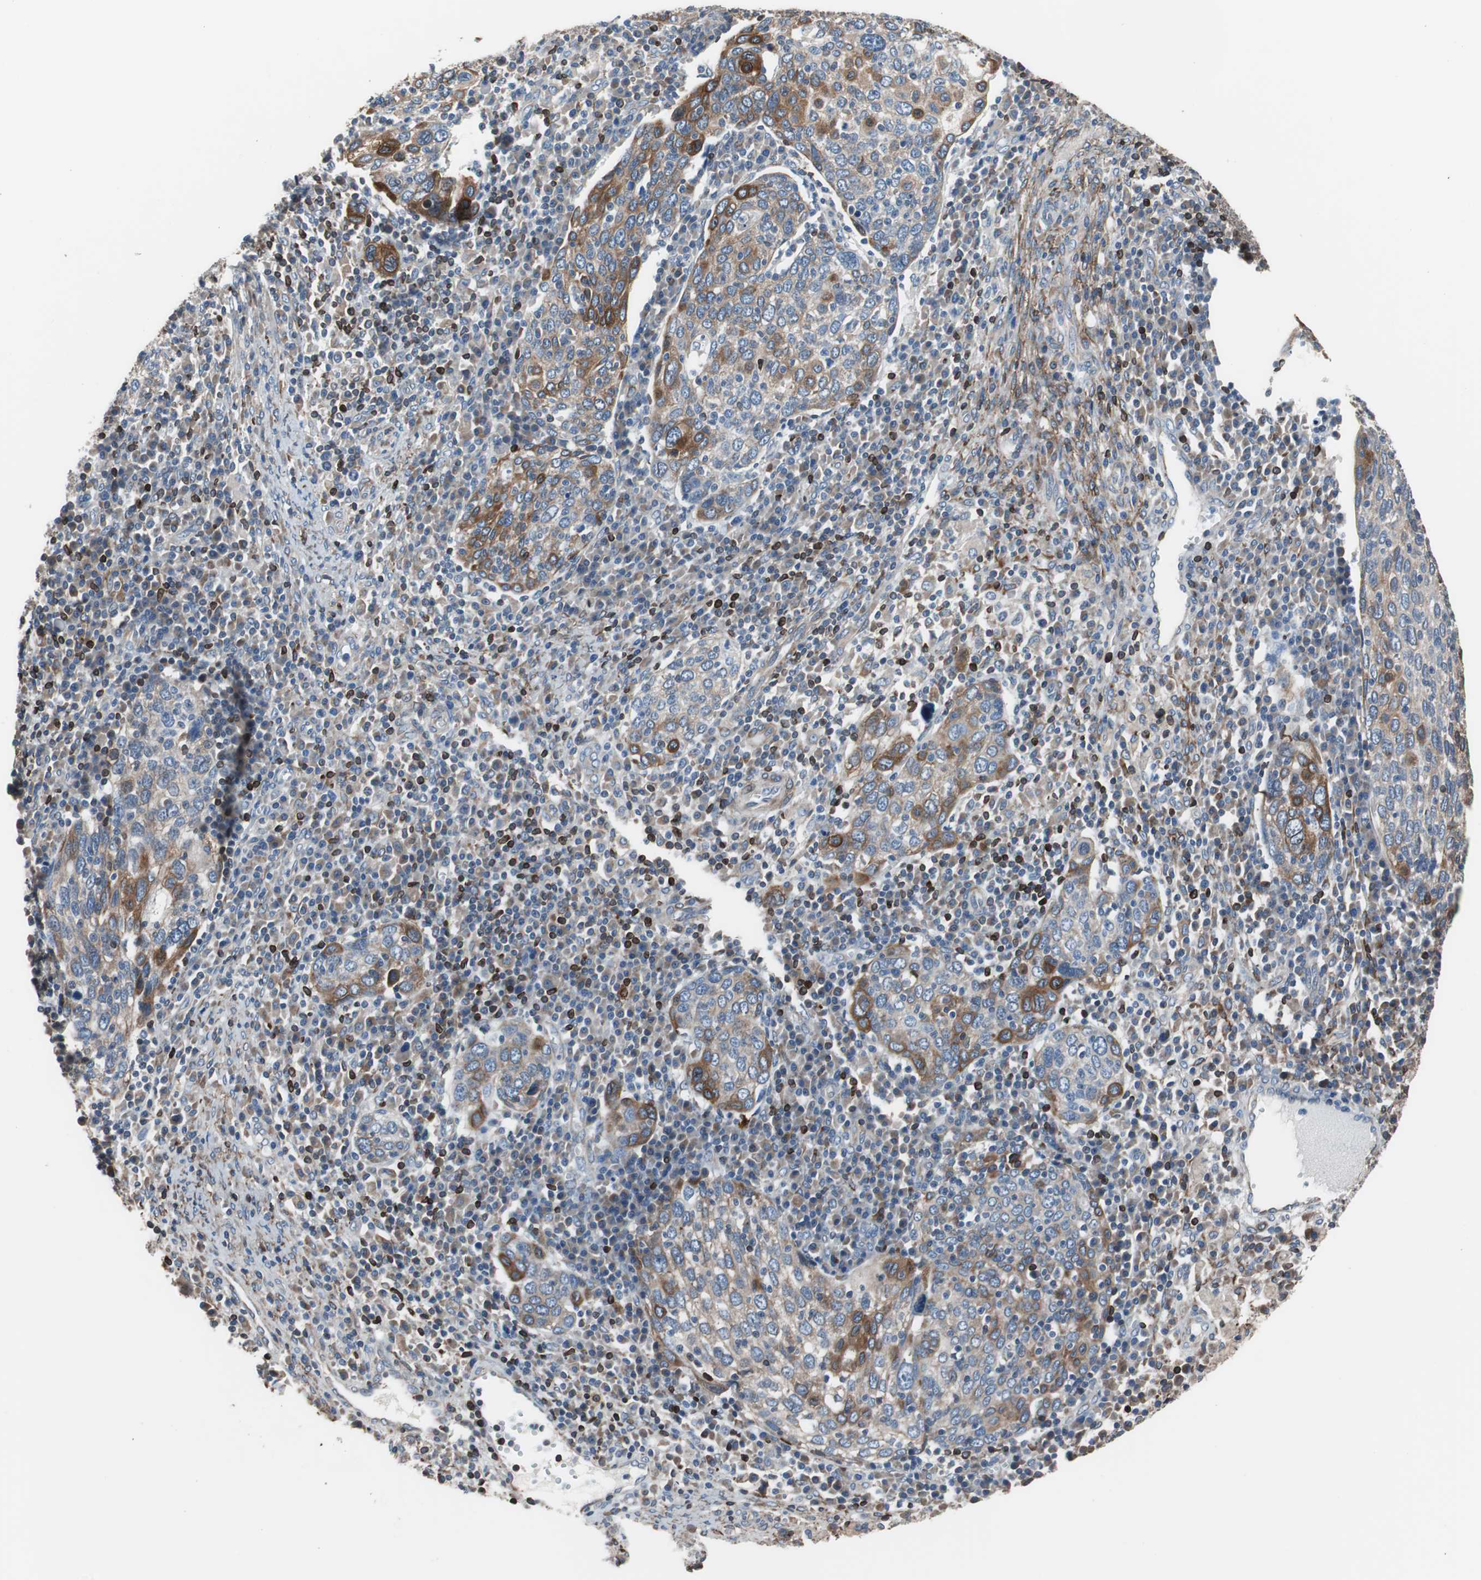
{"staining": {"intensity": "moderate", "quantity": ">75%", "location": "cytoplasmic/membranous"}, "tissue": "cervical cancer", "cell_type": "Tumor cells", "image_type": "cancer", "snomed": [{"axis": "morphology", "description": "Squamous cell carcinoma, NOS"}, {"axis": "topography", "description": "Cervix"}], "caption": "Immunohistochemical staining of squamous cell carcinoma (cervical) displays medium levels of moderate cytoplasmic/membranous expression in approximately >75% of tumor cells. The protein is stained brown, and the nuclei are stained in blue (DAB IHC with brightfield microscopy, high magnification).", "gene": "PBXIP1", "patient": {"sex": "female", "age": 40}}